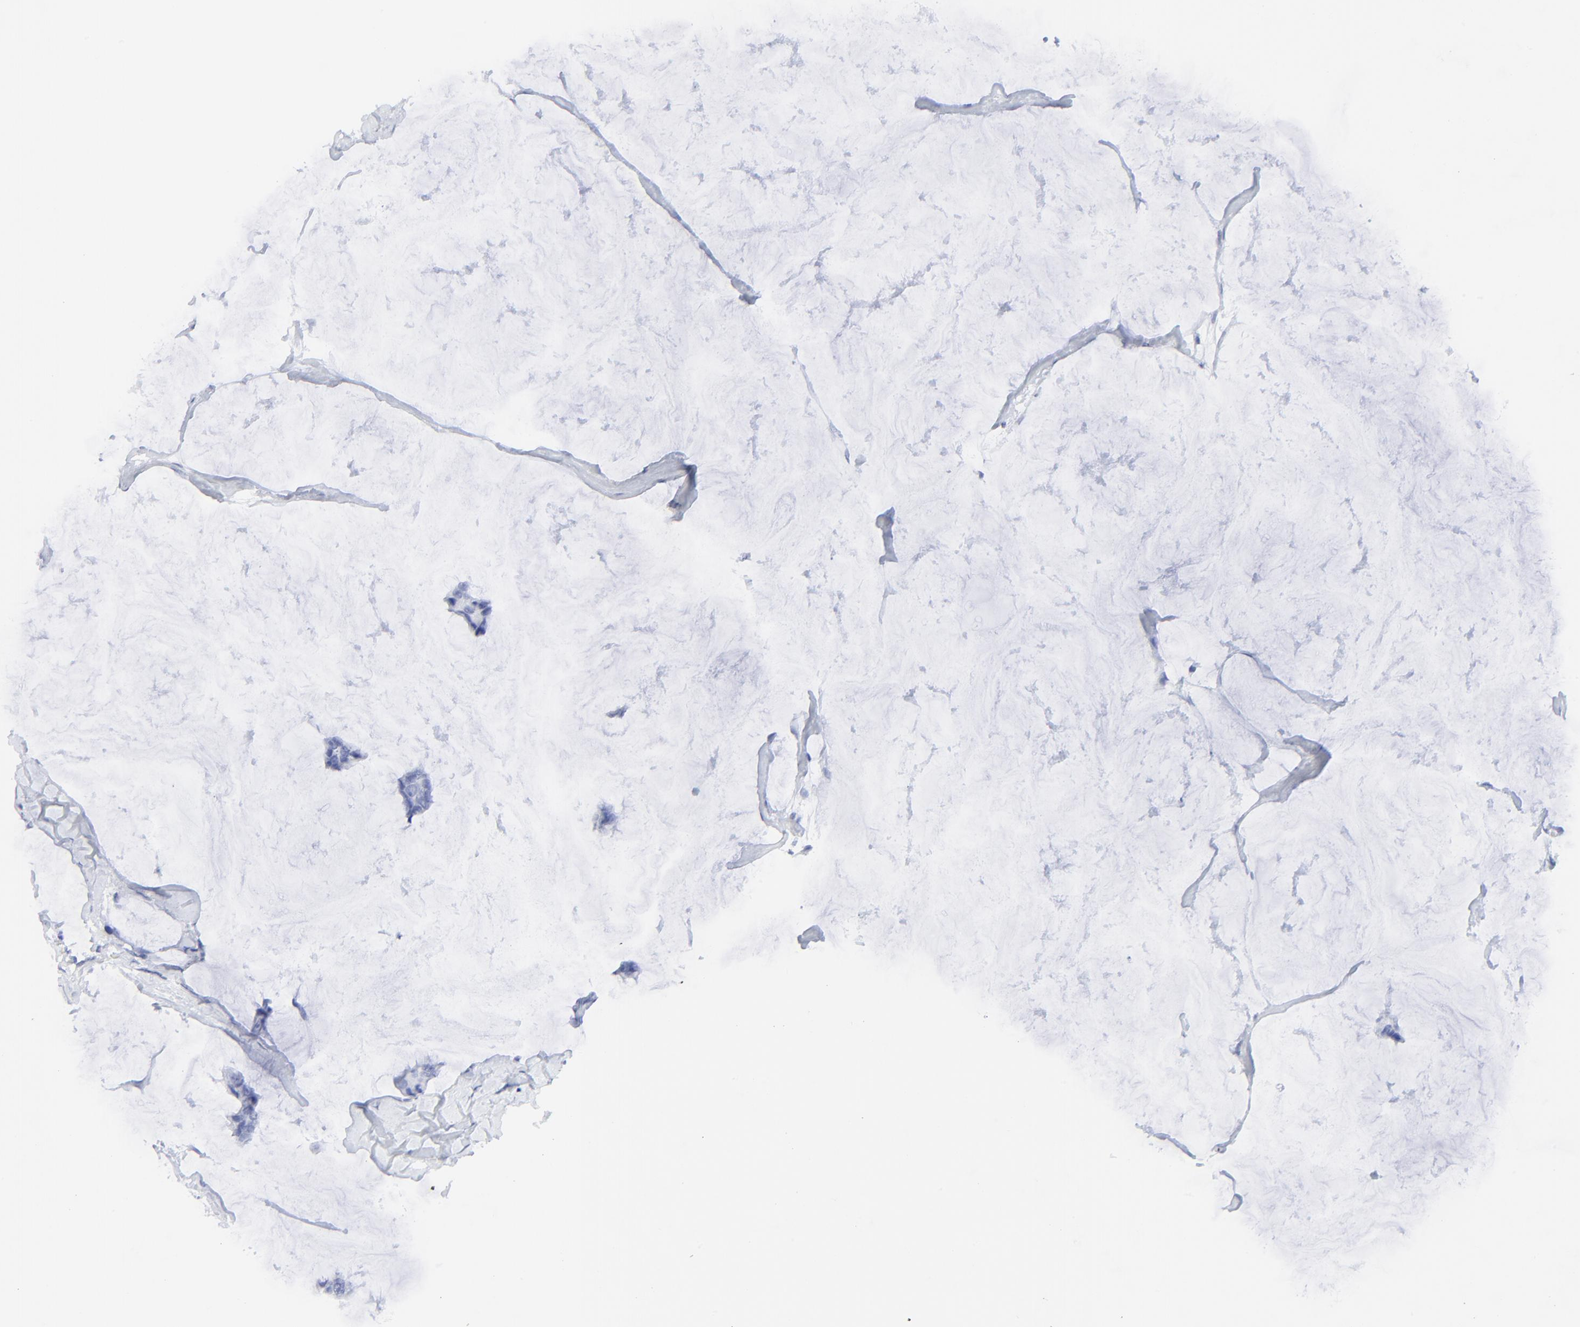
{"staining": {"intensity": "negative", "quantity": "none", "location": "none"}, "tissue": "breast cancer", "cell_type": "Tumor cells", "image_type": "cancer", "snomed": [{"axis": "morphology", "description": "Normal tissue, NOS"}, {"axis": "morphology", "description": "Duct carcinoma"}, {"axis": "topography", "description": "Breast"}], "caption": "Tumor cells show no significant staining in breast invasive ductal carcinoma. (Stains: DAB (3,3'-diaminobenzidine) immunohistochemistry (IHC) with hematoxylin counter stain, Microscopy: brightfield microscopy at high magnification).", "gene": "LCK", "patient": {"sex": "female", "age": 50}}